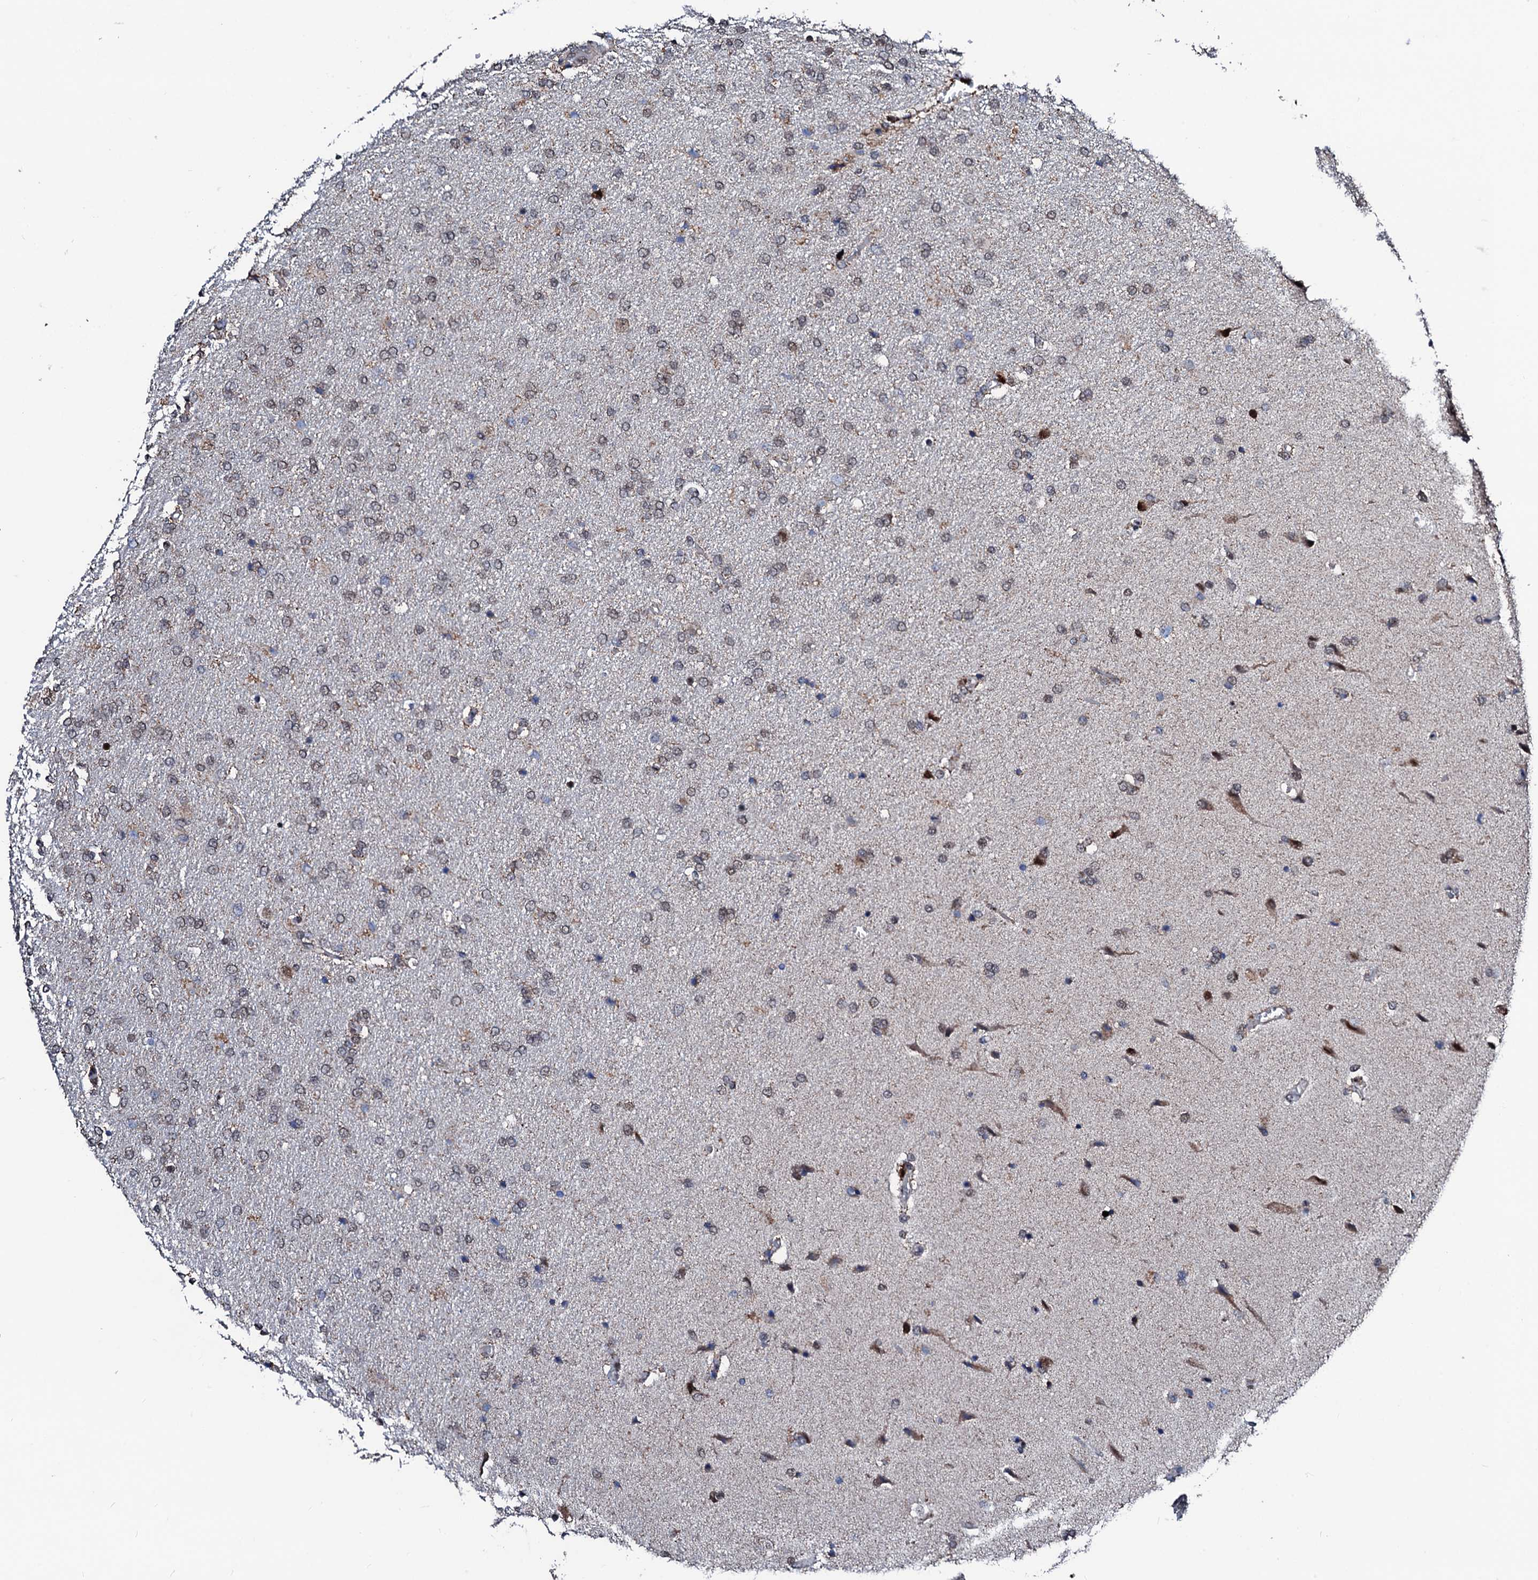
{"staining": {"intensity": "weak", "quantity": "25%-75%", "location": "nuclear"}, "tissue": "glioma", "cell_type": "Tumor cells", "image_type": "cancer", "snomed": [{"axis": "morphology", "description": "Glioma, malignant, High grade"}, {"axis": "topography", "description": "Brain"}], "caption": "Immunohistochemistry histopathology image of neoplastic tissue: glioma stained using IHC exhibits low levels of weak protein expression localized specifically in the nuclear of tumor cells, appearing as a nuclear brown color.", "gene": "KIF18A", "patient": {"sex": "male", "age": 72}}